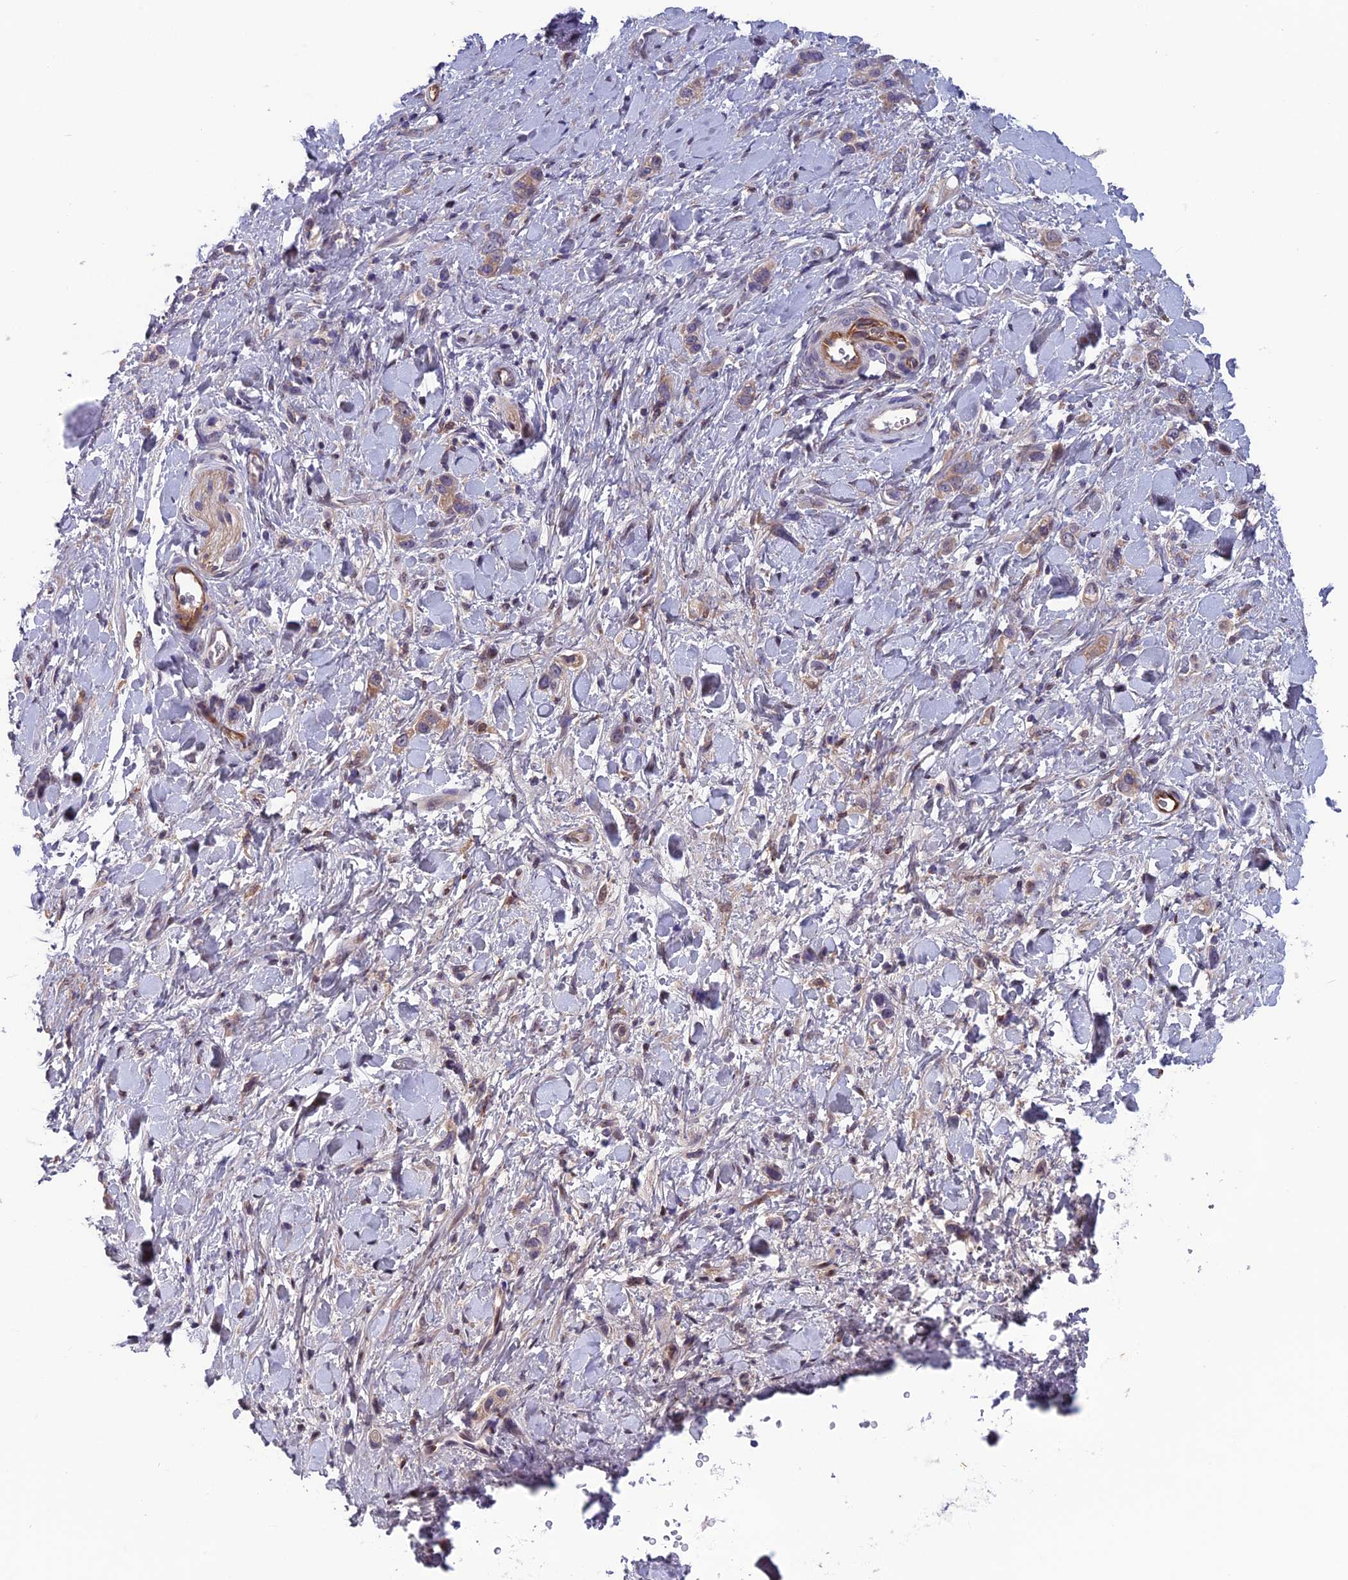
{"staining": {"intensity": "weak", "quantity": "25%-75%", "location": "cytoplasmic/membranous"}, "tissue": "stomach cancer", "cell_type": "Tumor cells", "image_type": "cancer", "snomed": [{"axis": "morphology", "description": "Adenocarcinoma, NOS"}, {"axis": "topography", "description": "Stomach"}], "caption": "Adenocarcinoma (stomach) stained with DAB (3,3'-diaminobenzidine) IHC shows low levels of weak cytoplasmic/membranous positivity in about 25%-75% of tumor cells. The staining was performed using DAB (3,3'-diaminobenzidine), with brown indicating positive protein expression. Nuclei are stained blue with hematoxylin.", "gene": "MAST2", "patient": {"sex": "female", "age": 65}}